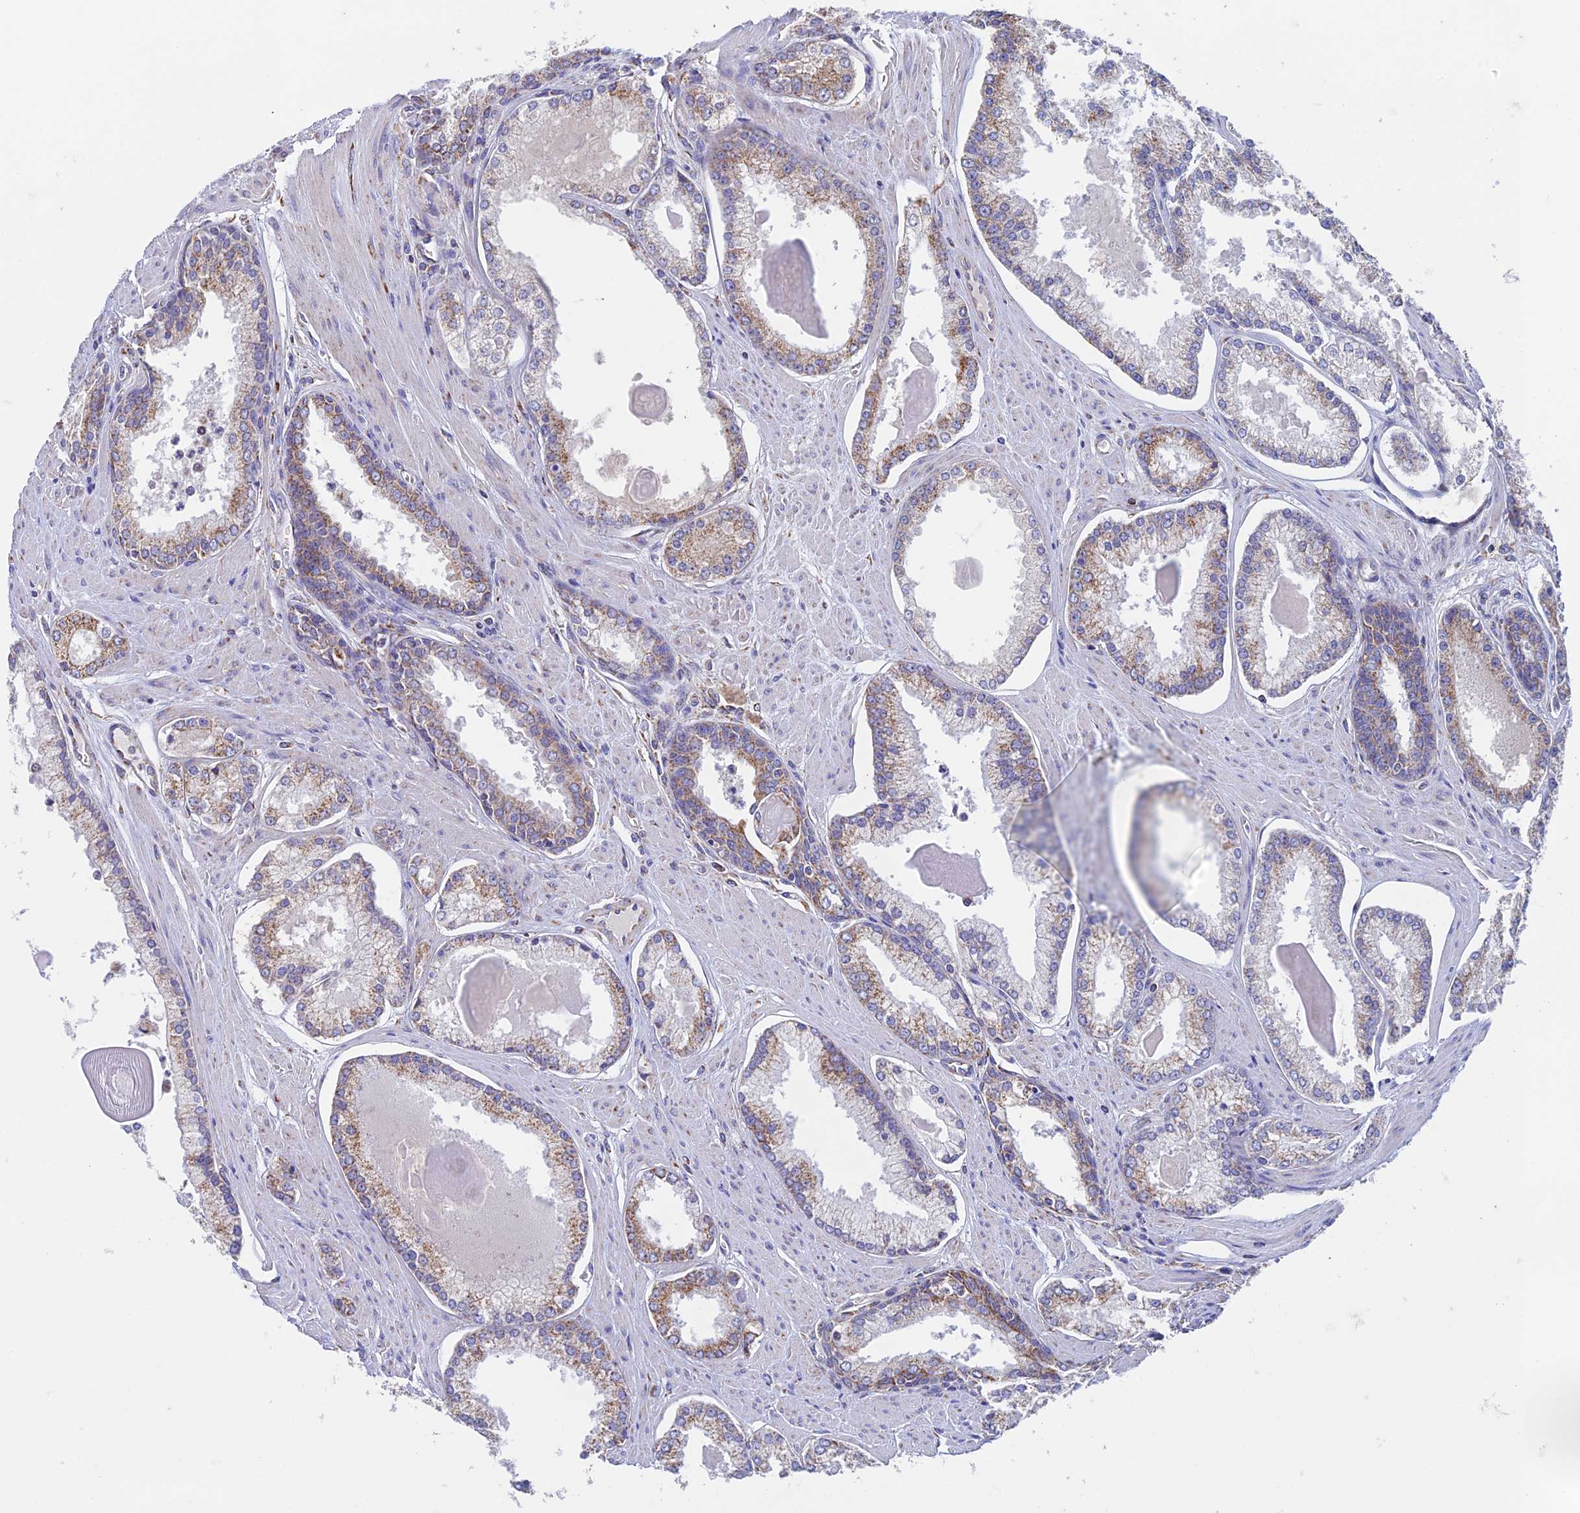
{"staining": {"intensity": "moderate", "quantity": "25%-75%", "location": "cytoplasmic/membranous"}, "tissue": "prostate cancer", "cell_type": "Tumor cells", "image_type": "cancer", "snomed": [{"axis": "morphology", "description": "Adenocarcinoma, Low grade"}, {"axis": "topography", "description": "Prostate"}], "caption": "Protein staining displays moderate cytoplasmic/membranous expression in approximately 25%-75% of tumor cells in prostate adenocarcinoma (low-grade).", "gene": "ZNF181", "patient": {"sex": "male", "age": 54}}